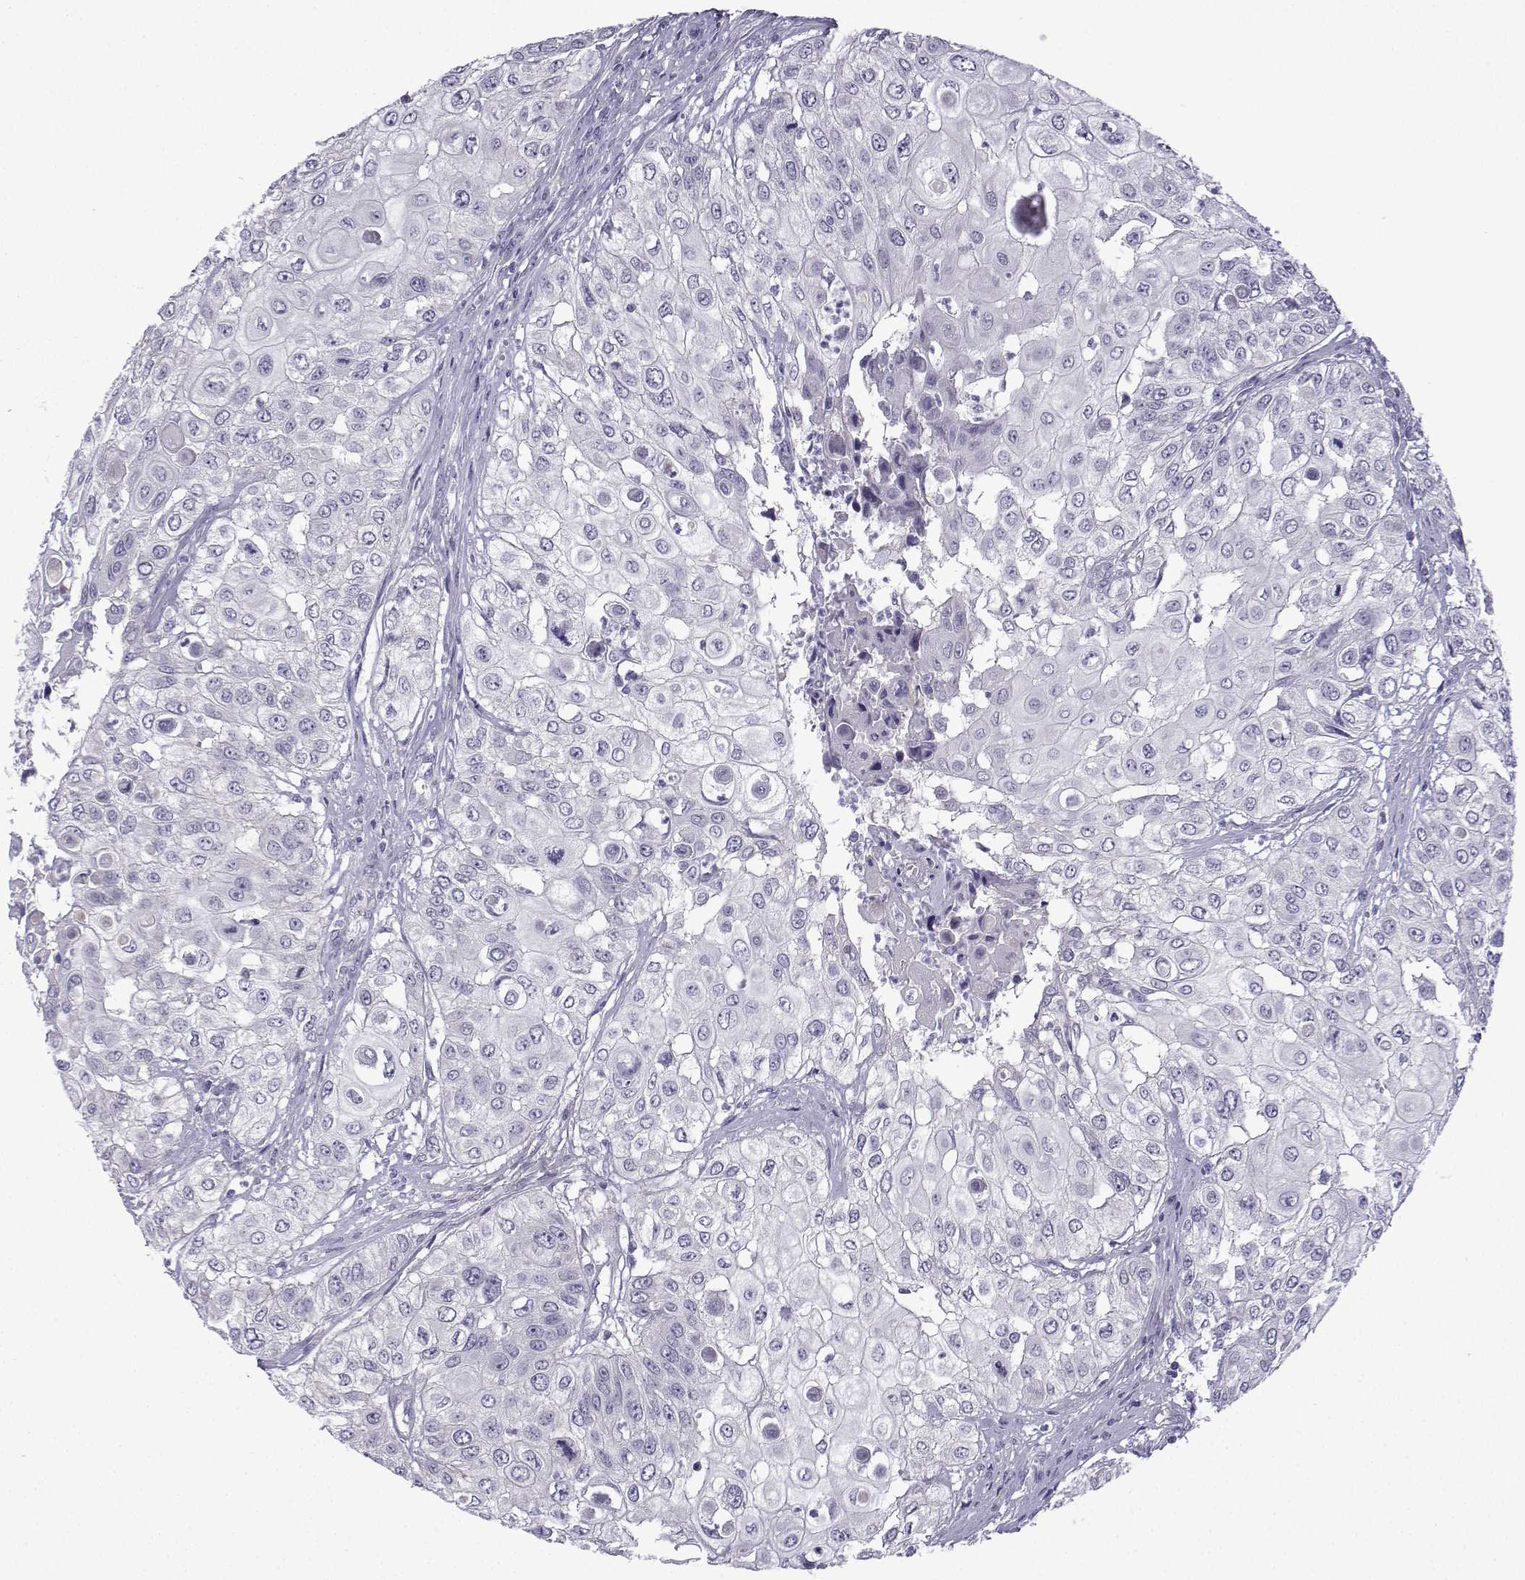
{"staining": {"intensity": "negative", "quantity": "none", "location": "none"}, "tissue": "urothelial cancer", "cell_type": "Tumor cells", "image_type": "cancer", "snomed": [{"axis": "morphology", "description": "Urothelial carcinoma, High grade"}, {"axis": "topography", "description": "Urinary bladder"}], "caption": "An immunohistochemistry (IHC) photomicrograph of urothelial carcinoma (high-grade) is shown. There is no staining in tumor cells of urothelial carcinoma (high-grade). (DAB (3,3'-diaminobenzidine) IHC visualized using brightfield microscopy, high magnification).", "gene": "SPACA7", "patient": {"sex": "female", "age": 79}}